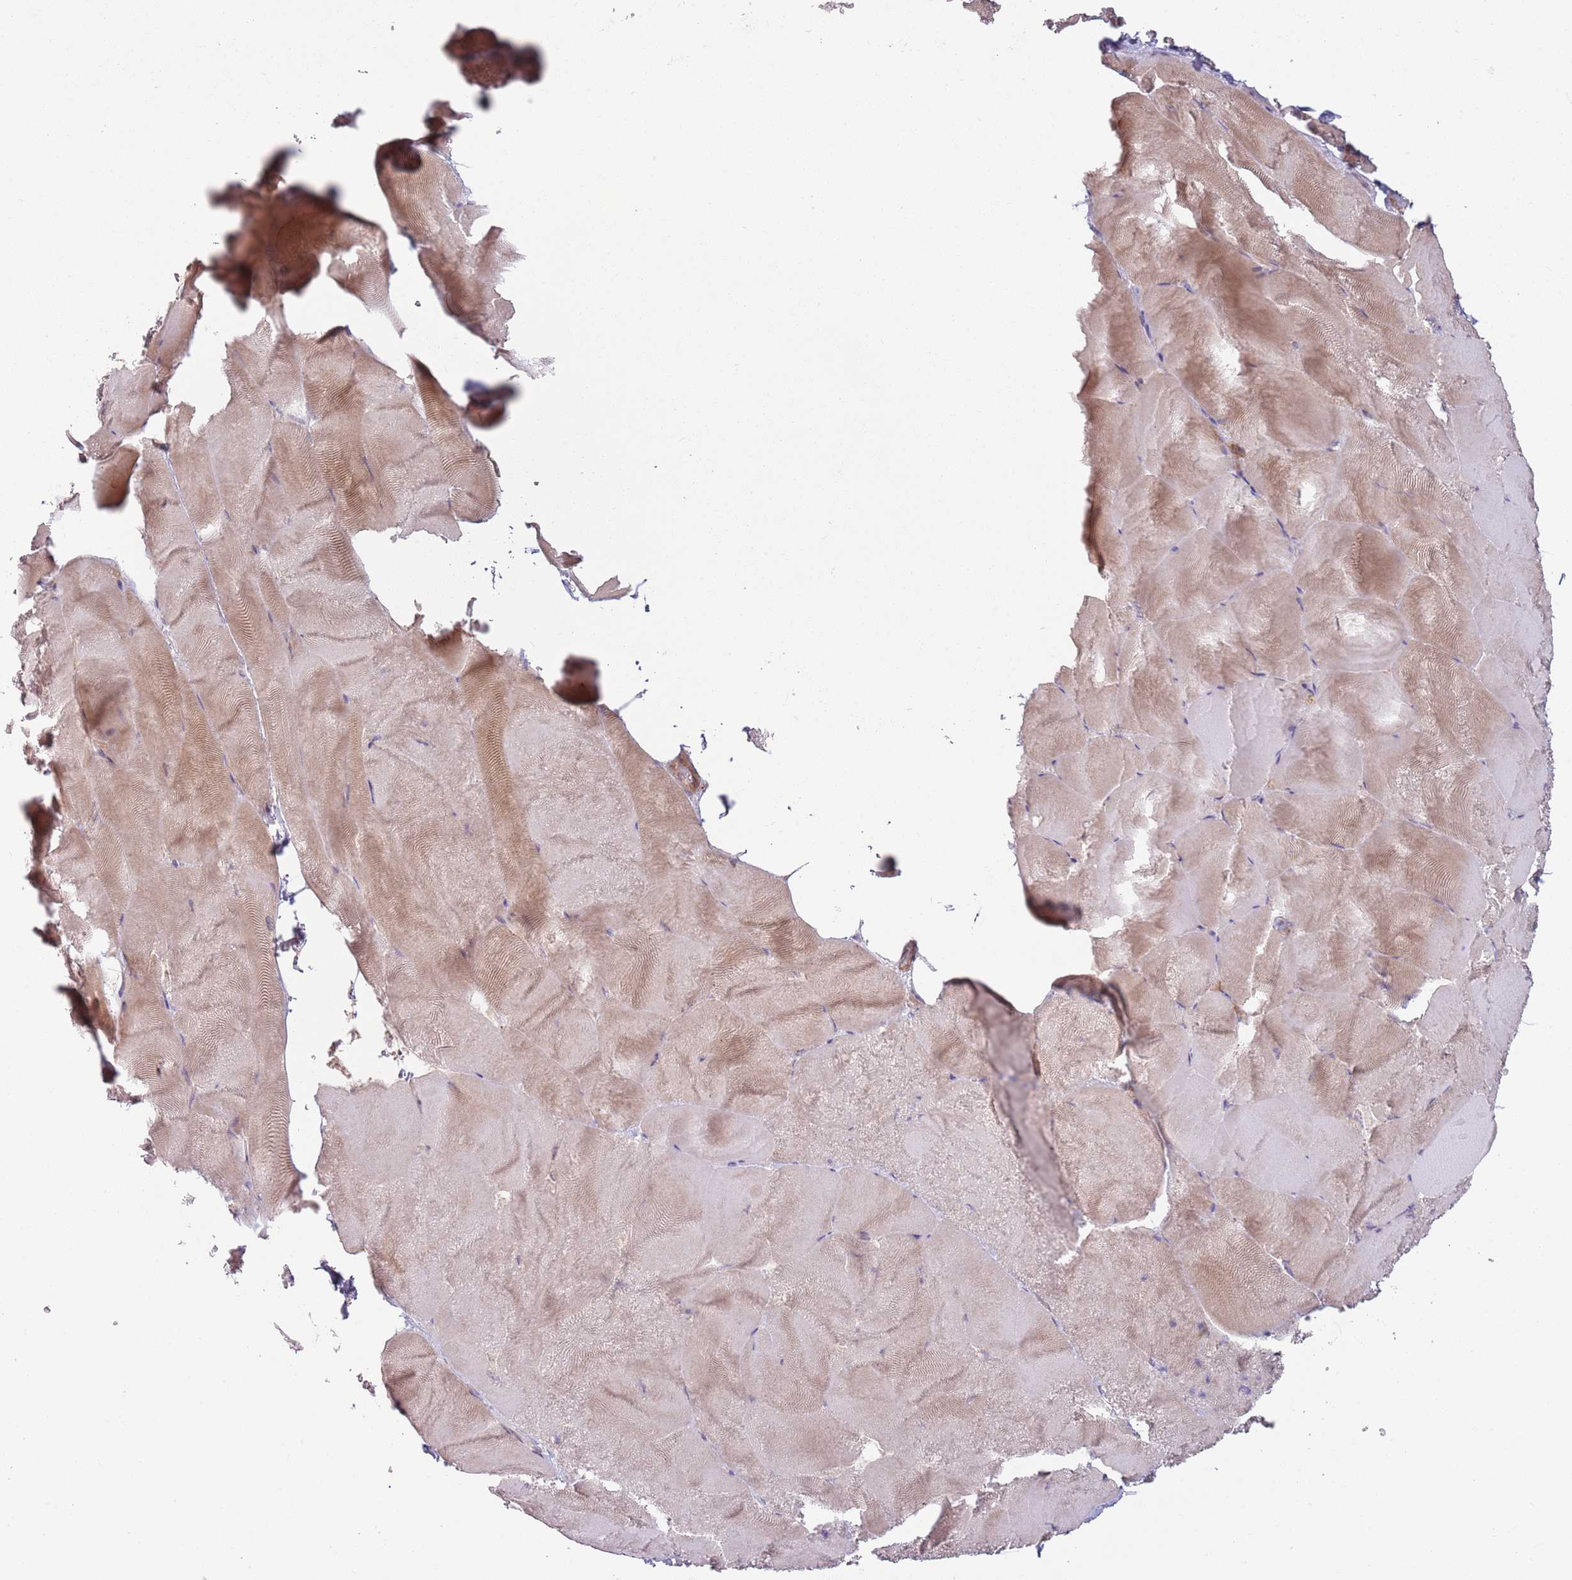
{"staining": {"intensity": "weak", "quantity": "25%-75%", "location": "cytoplasmic/membranous"}, "tissue": "skeletal muscle", "cell_type": "Myocytes", "image_type": "normal", "snomed": [{"axis": "morphology", "description": "Normal tissue, NOS"}, {"axis": "topography", "description": "Skeletal muscle"}], "caption": "Benign skeletal muscle was stained to show a protein in brown. There is low levels of weak cytoplasmic/membranous positivity in approximately 25%-75% of myocytes.", "gene": "SAV1", "patient": {"sex": "female", "age": 64}}